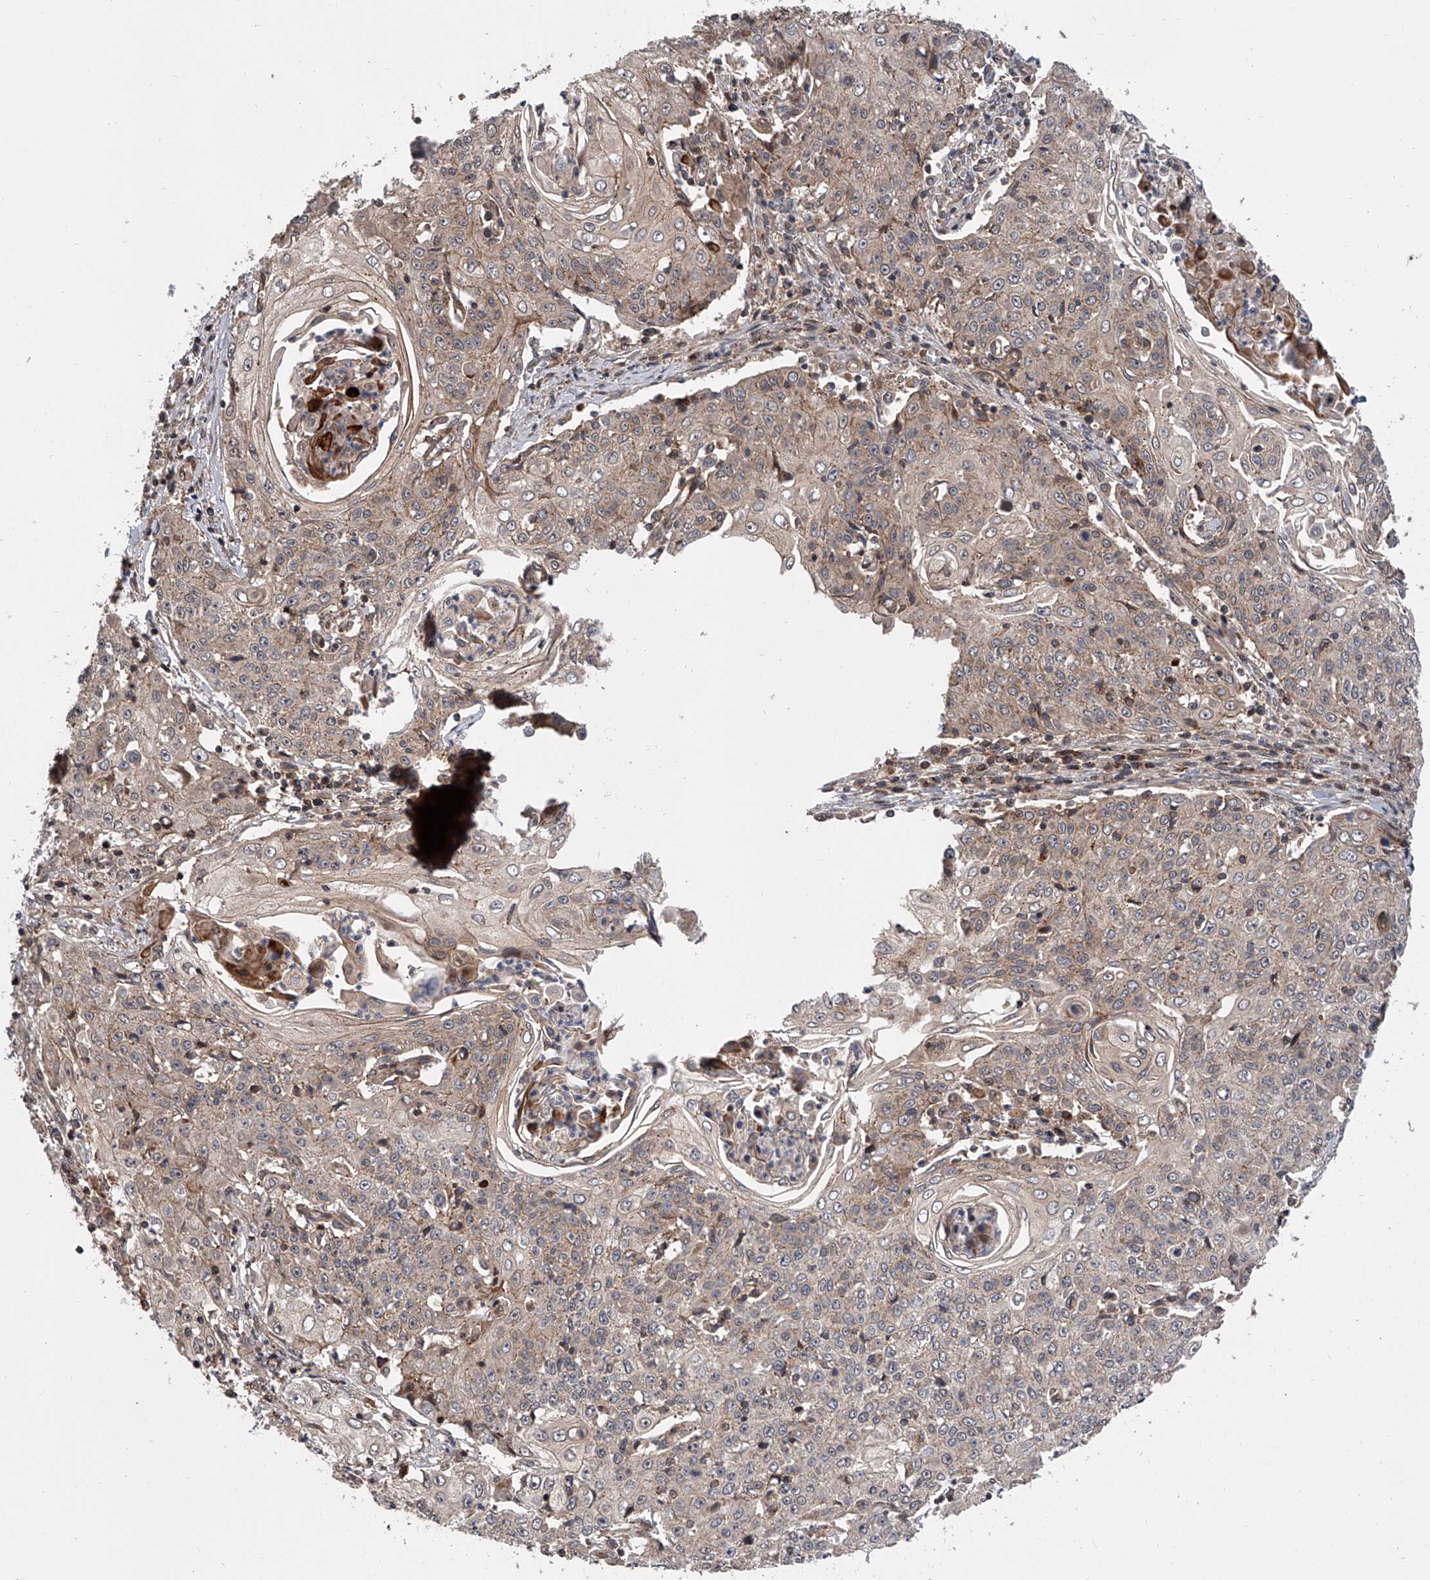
{"staining": {"intensity": "weak", "quantity": "25%-75%", "location": "cytoplasmic/membranous"}, "tissue": "cervical cancer", "cell_type": "Tumor cells", "image_type": "cancer", "snomed": [{"axis": "morphology", "description": "Squamous cell carcinoma, NOS"}, {"axis": "topography", "description": "Cervix"}], "caption": "DAB (3,3'-diaminobenzidine) immunohistochemical staining of cervical cancer (squamous cell carcinoma) shows weak cytoplasmic/membranous protein staining in approximately 25%-75% of tumor cells. (Brightfield microscopy of DAB IHC at high magnification).", "gene": "USP47", "patient": {"sex": "female", "age": 48}}